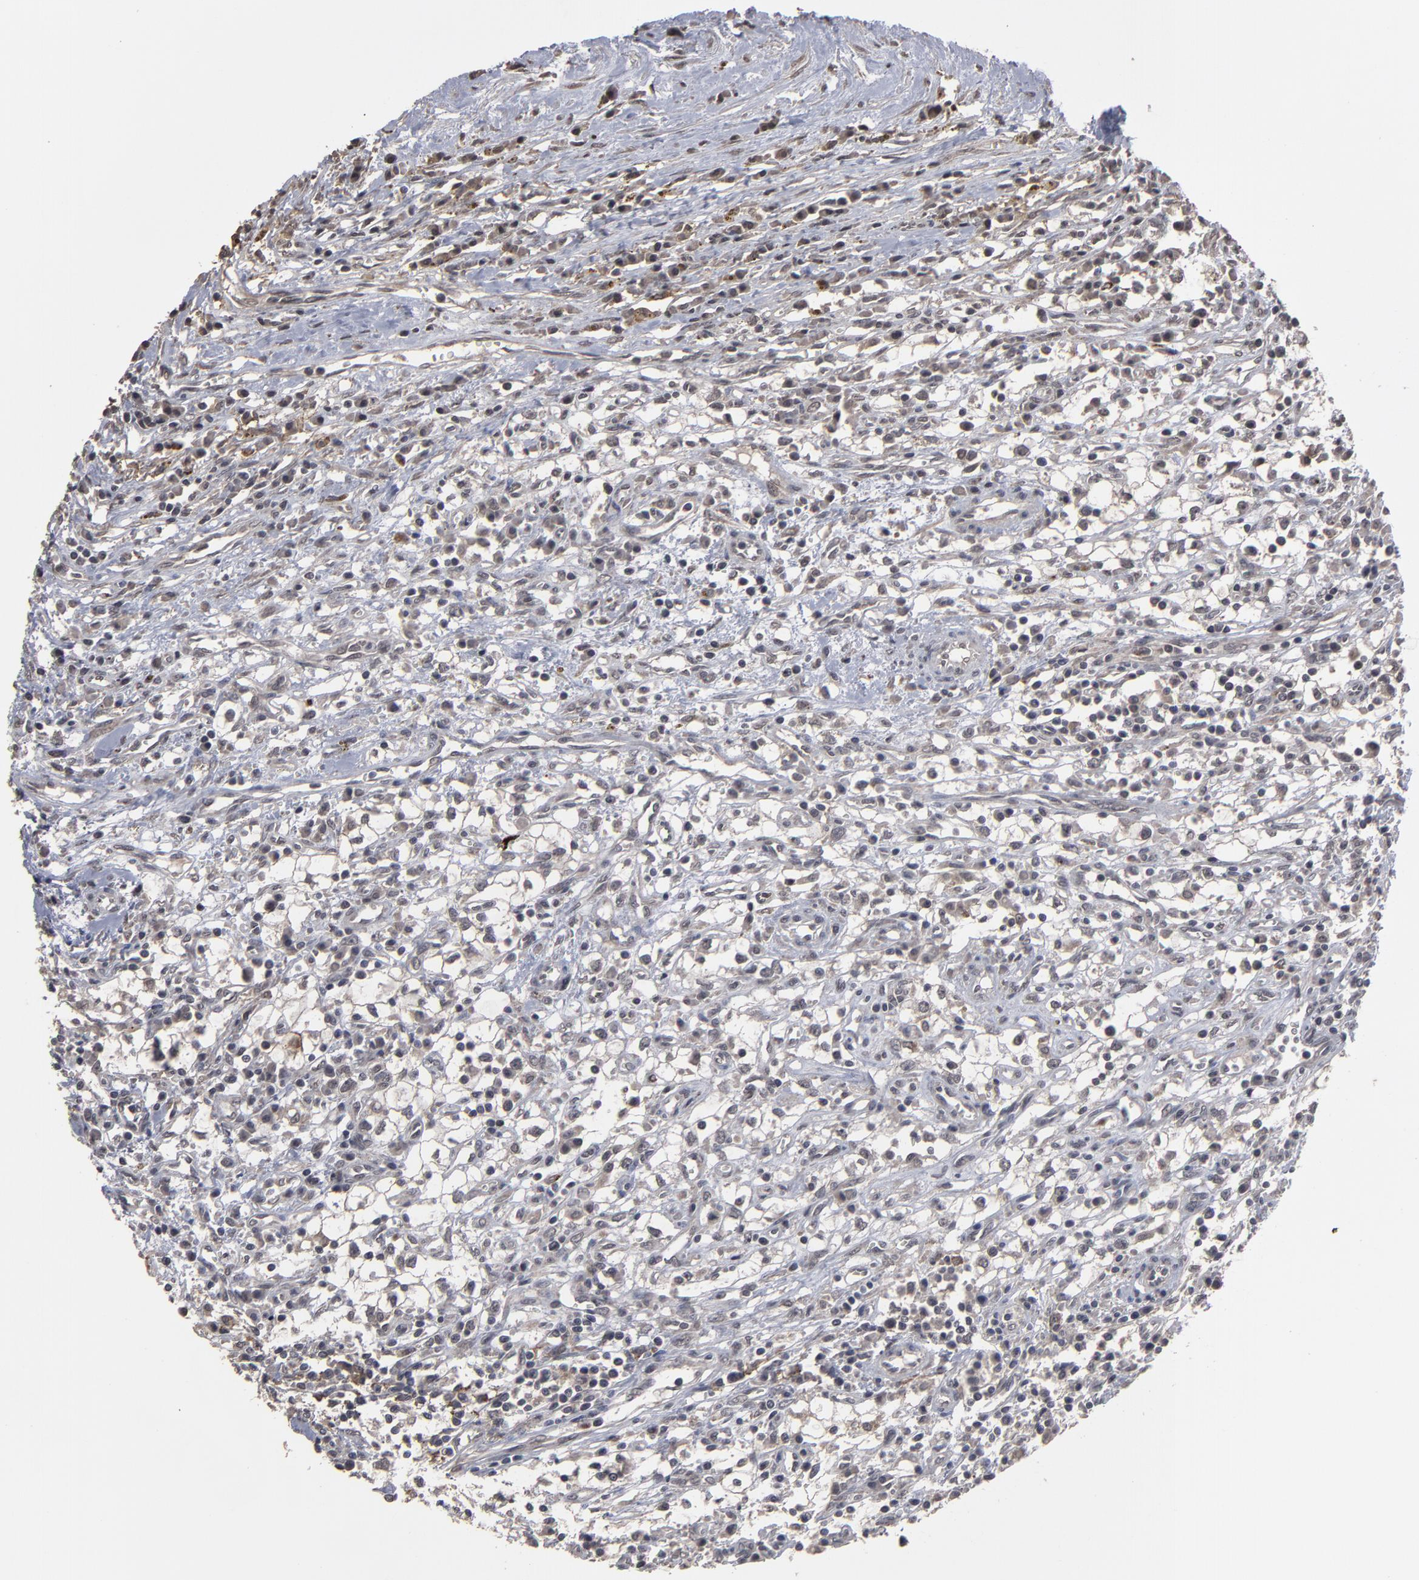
{"staining": {"intensity": "weak", "quantity": ">75%", "location": "cytoplasmic/membranous"}, "tissue": "renal cancer", "cell_type": "Tumor cells", "image_type": "cancer", "snomed": [{"axis": "morphology", "description": "Adenocarcinoma, NOS"}, {"axis": "topography", "description": "Kidney"}], "caption": "Human renal adenocarcinoma stained with a protein marker shows weak staining in tumor cells.", "gene": "SLC22A17", "patient": {"sex": "male", "age": 82}}